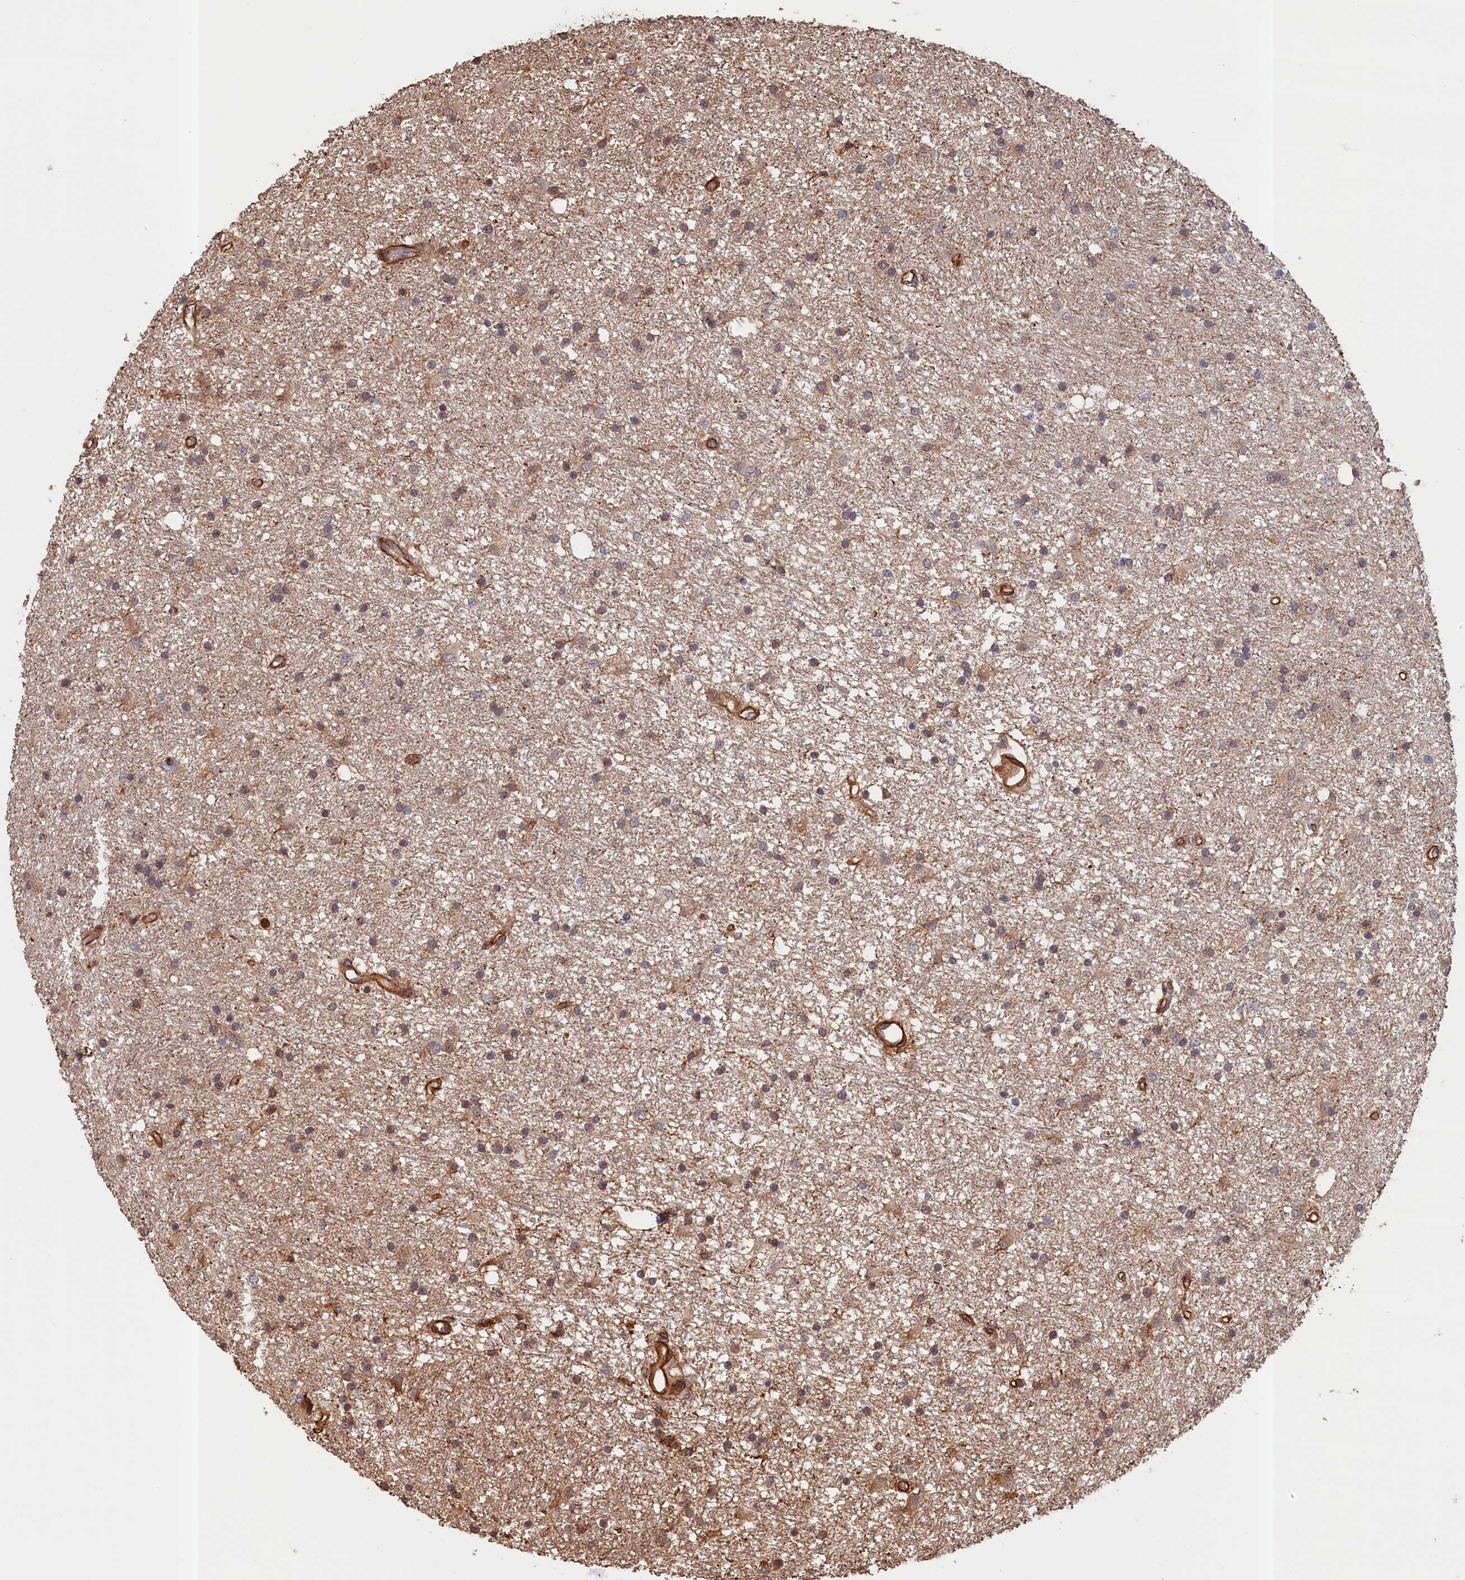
{"staining": {"intensity": "weak", "quantity": "<25%", "location": "cytoplasmic/membranous"}, "tissue": "glioma", "cell_type": "Tumor cells", "image_type": "cancer", "snomed": [{"axis": "morphology", "description": "Glioma, malignant, High grade"}, {"axis": "topography", "description": "Brain"}], "caption": "This is an IHC image of malignant glioma (high-grade). There is no positivity in tumor cells.", "gene": "ANKRD27", "patient": {"sex": "male", "age": 77}}